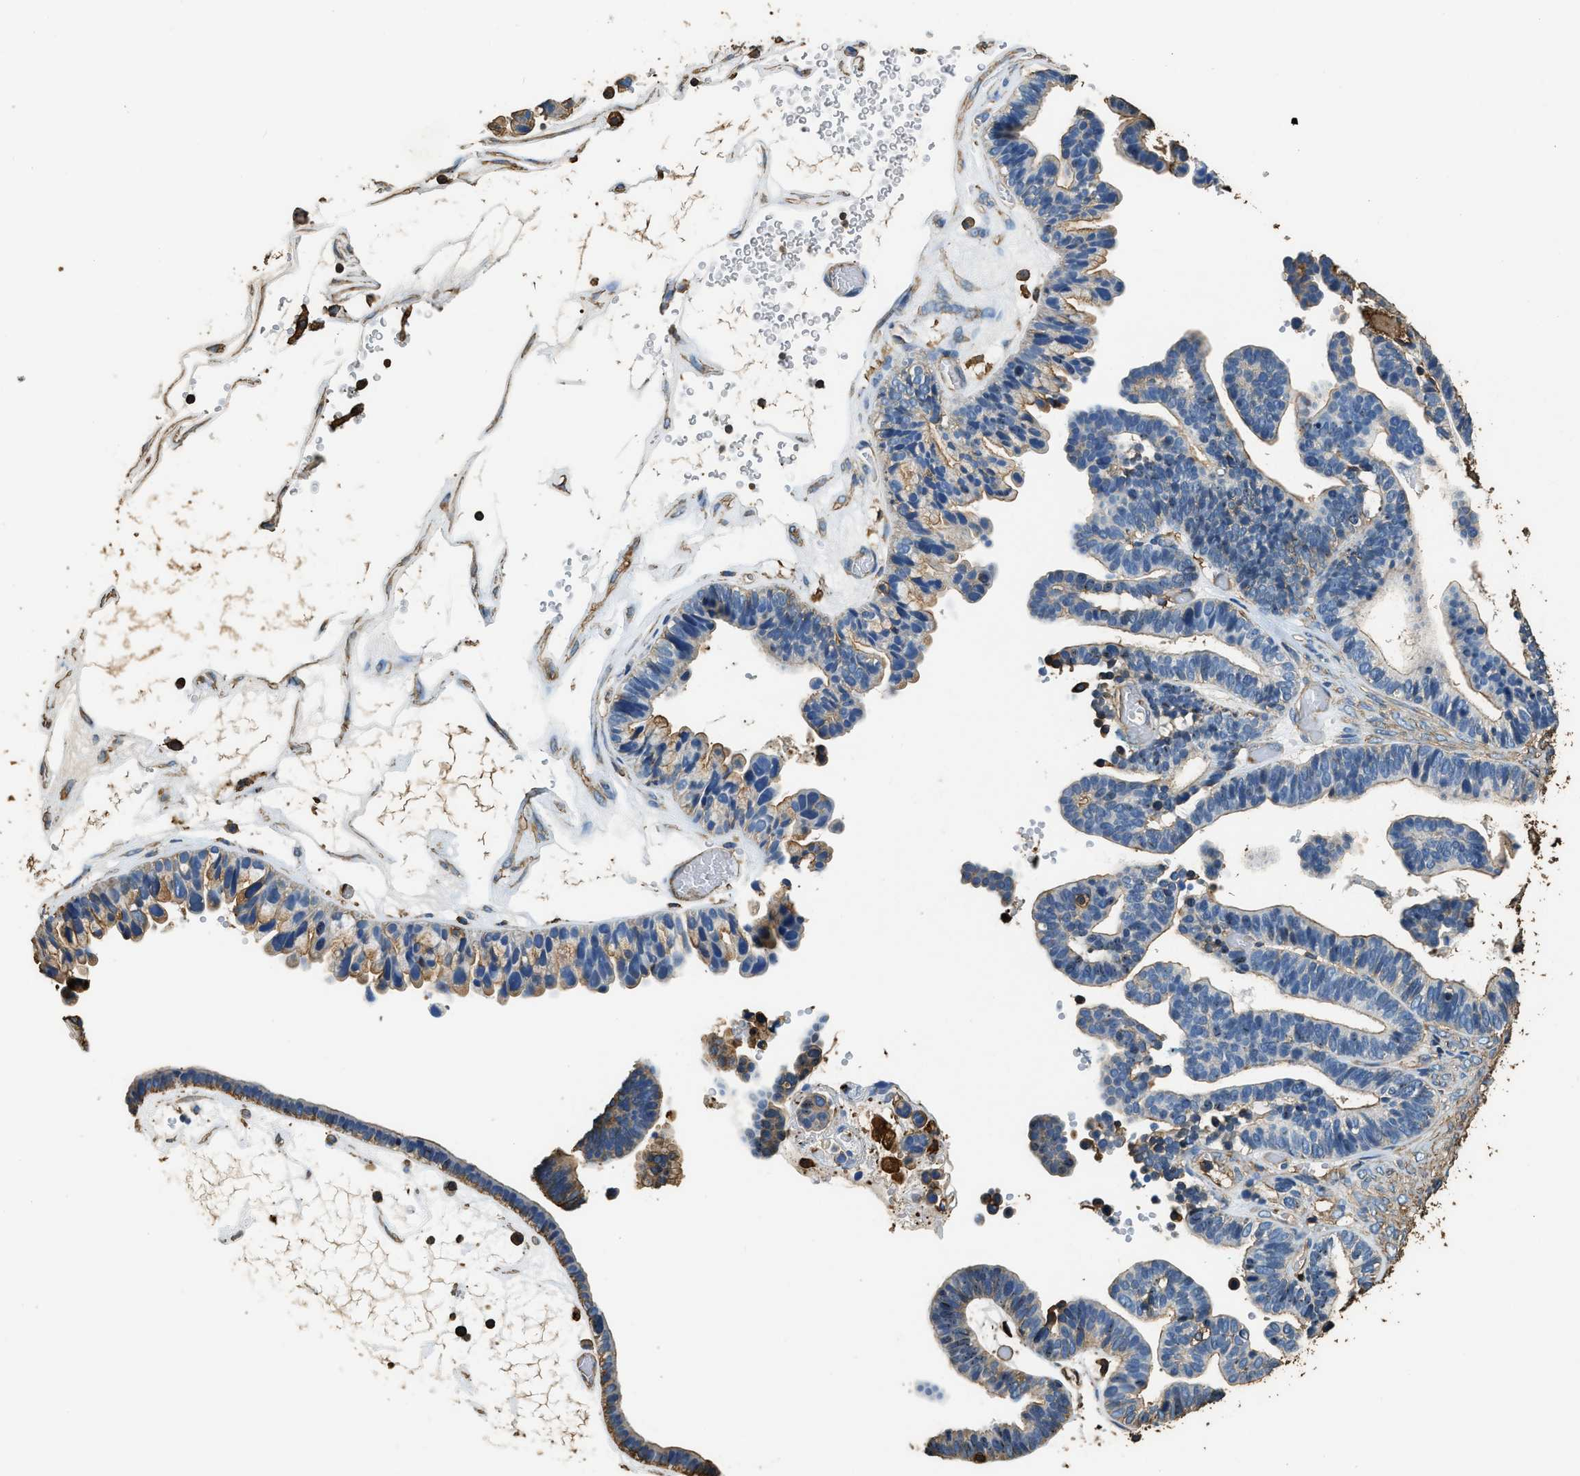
{"staining": {"intensity": "moderate", "quantity": "25%-75%", "location": "cytoplasmic/membranous"}, "tissue": "ovarian cancer", "cell_type": "Tumor cells", "image_type": "cancer", "snomed": [{"axis": "morphology", "description": "Cystadenocarcinoma, serous, NOS"}, {"axis": "topography", "description": "Ovary"}], "caption": "Tumor cells demonstrate moderate cytoplasmic/membranous staining in about 25%-75% of cells in ovarian cancer (serous cystadenocarcinoma).", "gene": "ACCS", "patient": {"sex": "female", "age": 56}}